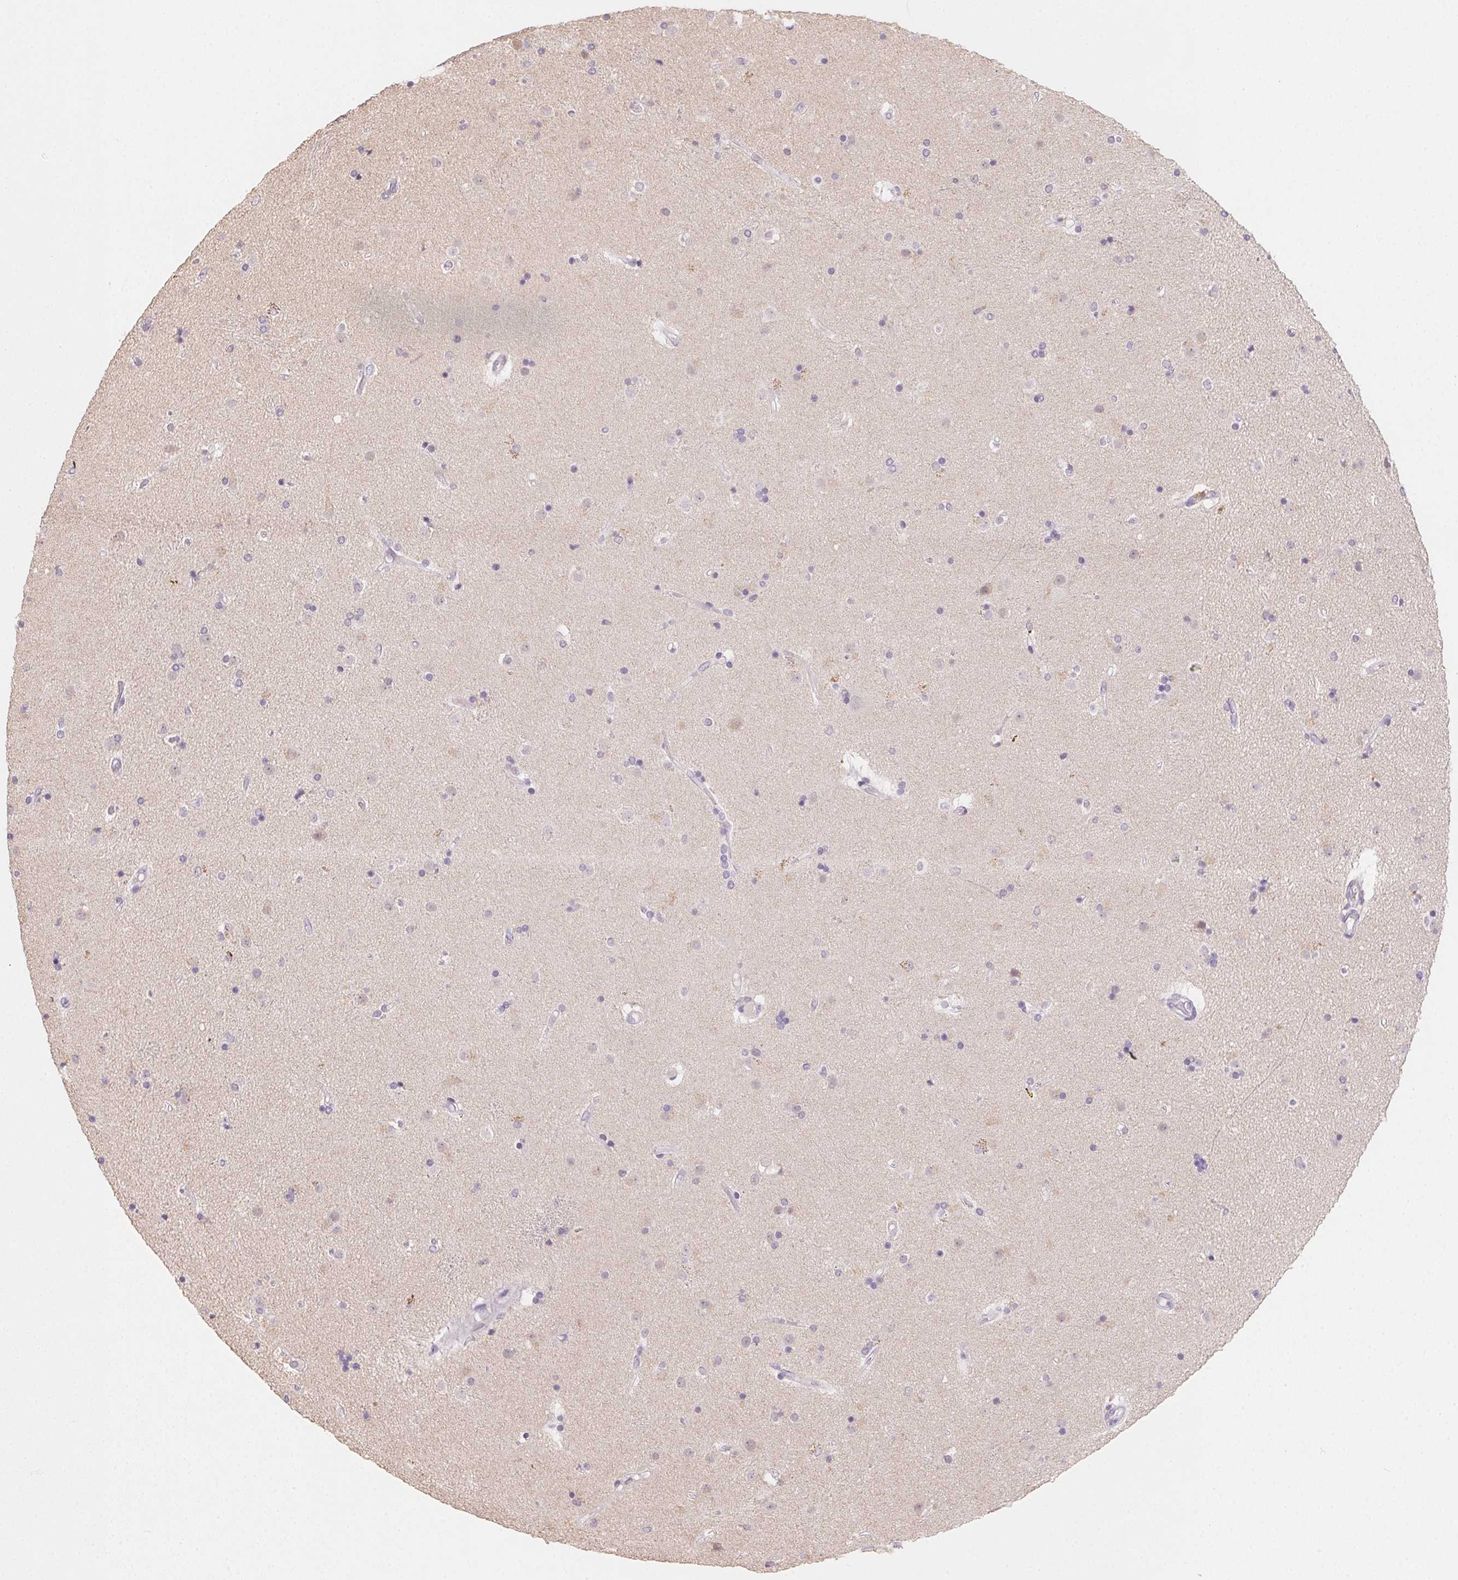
{"staining": {"intensity": "negative", "quantity": "none", "location": "none"}, "tissue": "caudate", "cell_type": "Glial cells", "image_type": "normal", "snomed": [{"axis": "morphology", "description": "Normal tissue, NOS"}, {"axis": "topography", "description": "Lateral ventricle wall"}], "caption": "High power microscopy image of an immunohistochemistry image of normal caudate, revealing no significant staining in glial cells. Nuclei are stained in blue.", "gene": "SLC6A18", "patient": {"sex": "female", "age": 71}}